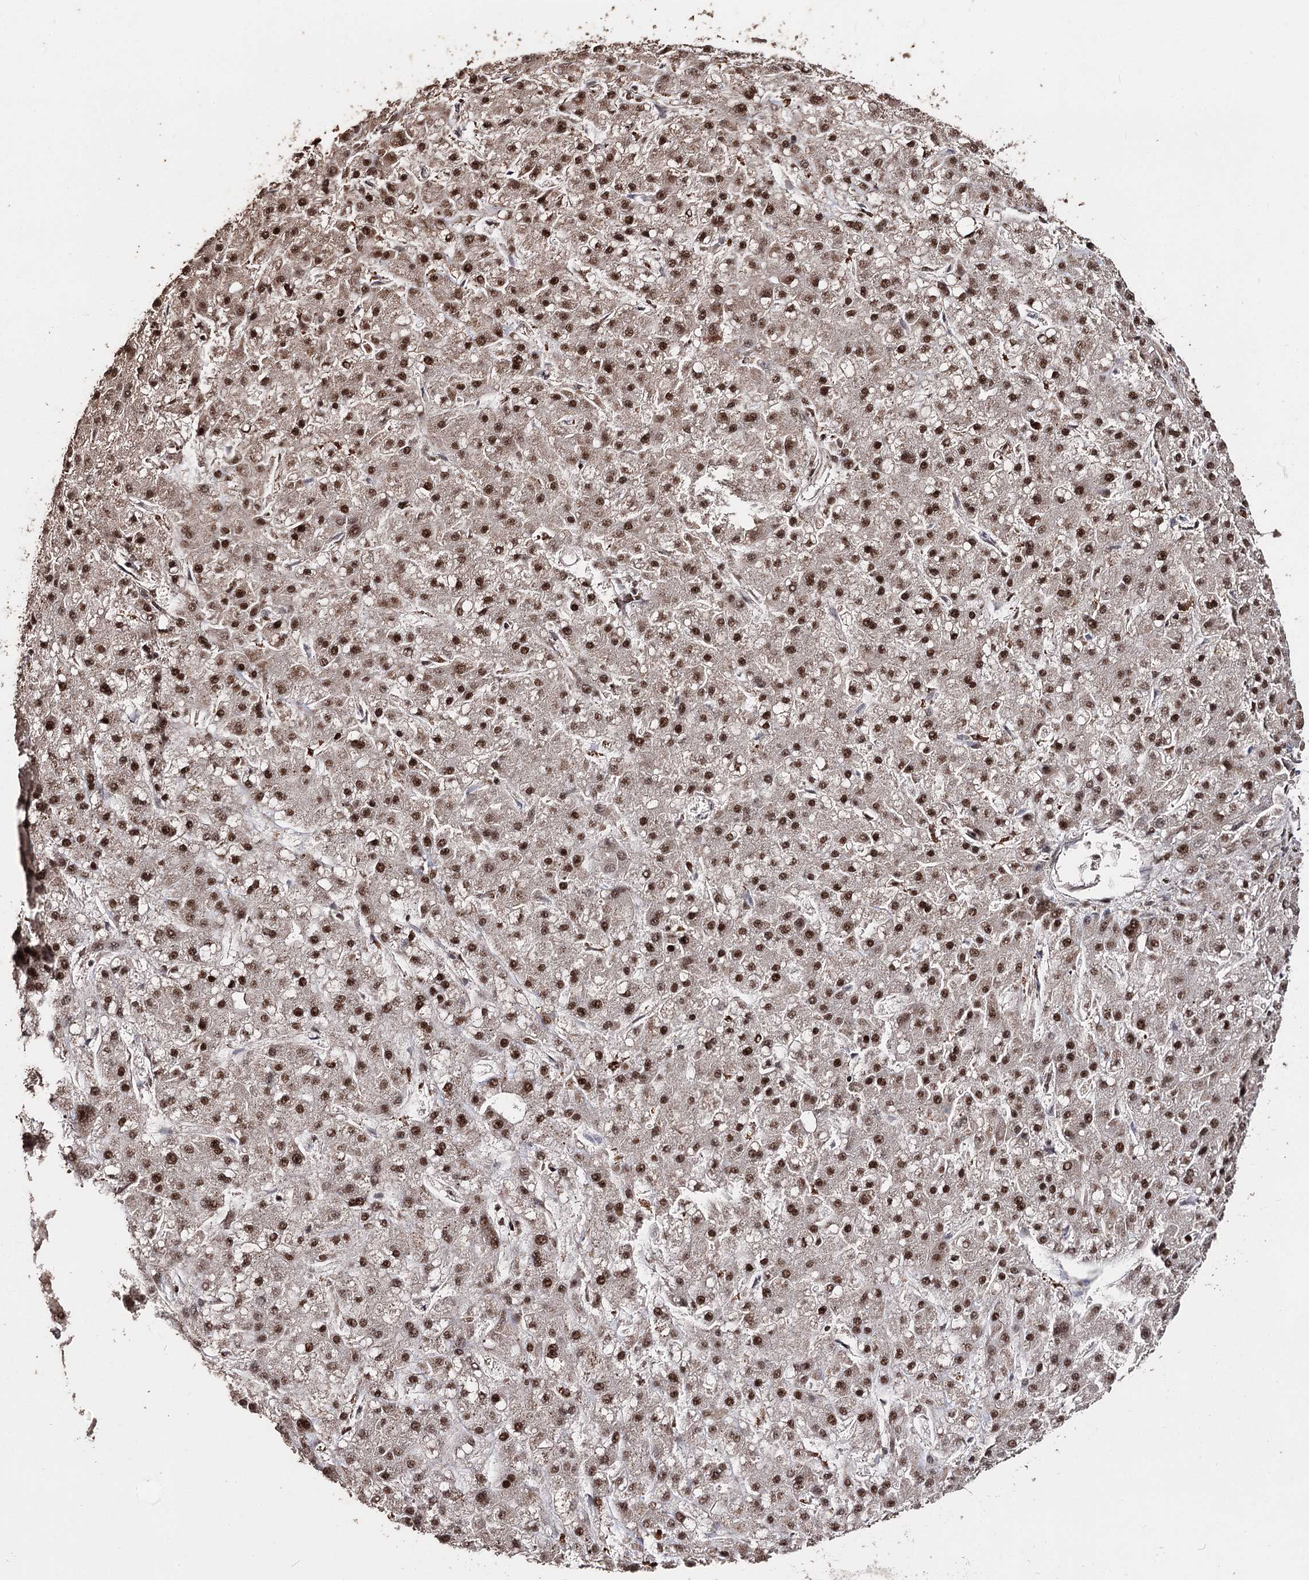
{"staining": {"intensity": "moderate", "quantity": ">75%", "location": "nuclear"}, "tissue": "liver cancer", "cell_type": "Tumor cells", "image_type": "cancer", "snomed": [{"axis": "morphology", "description": "Carcinoma, Hepatocellular, NOS"}, {"axis": "topography", "description": "Liver"}], "caption": "An image showing moderate nuclear staining in approximately >75% of tumor cells in liver cancer (hepatocellular carcinoma), as visualized by brown immunohistochemical staining.", "gene": "U2SURP", "patient": {"sex": "male", "age": 67}}